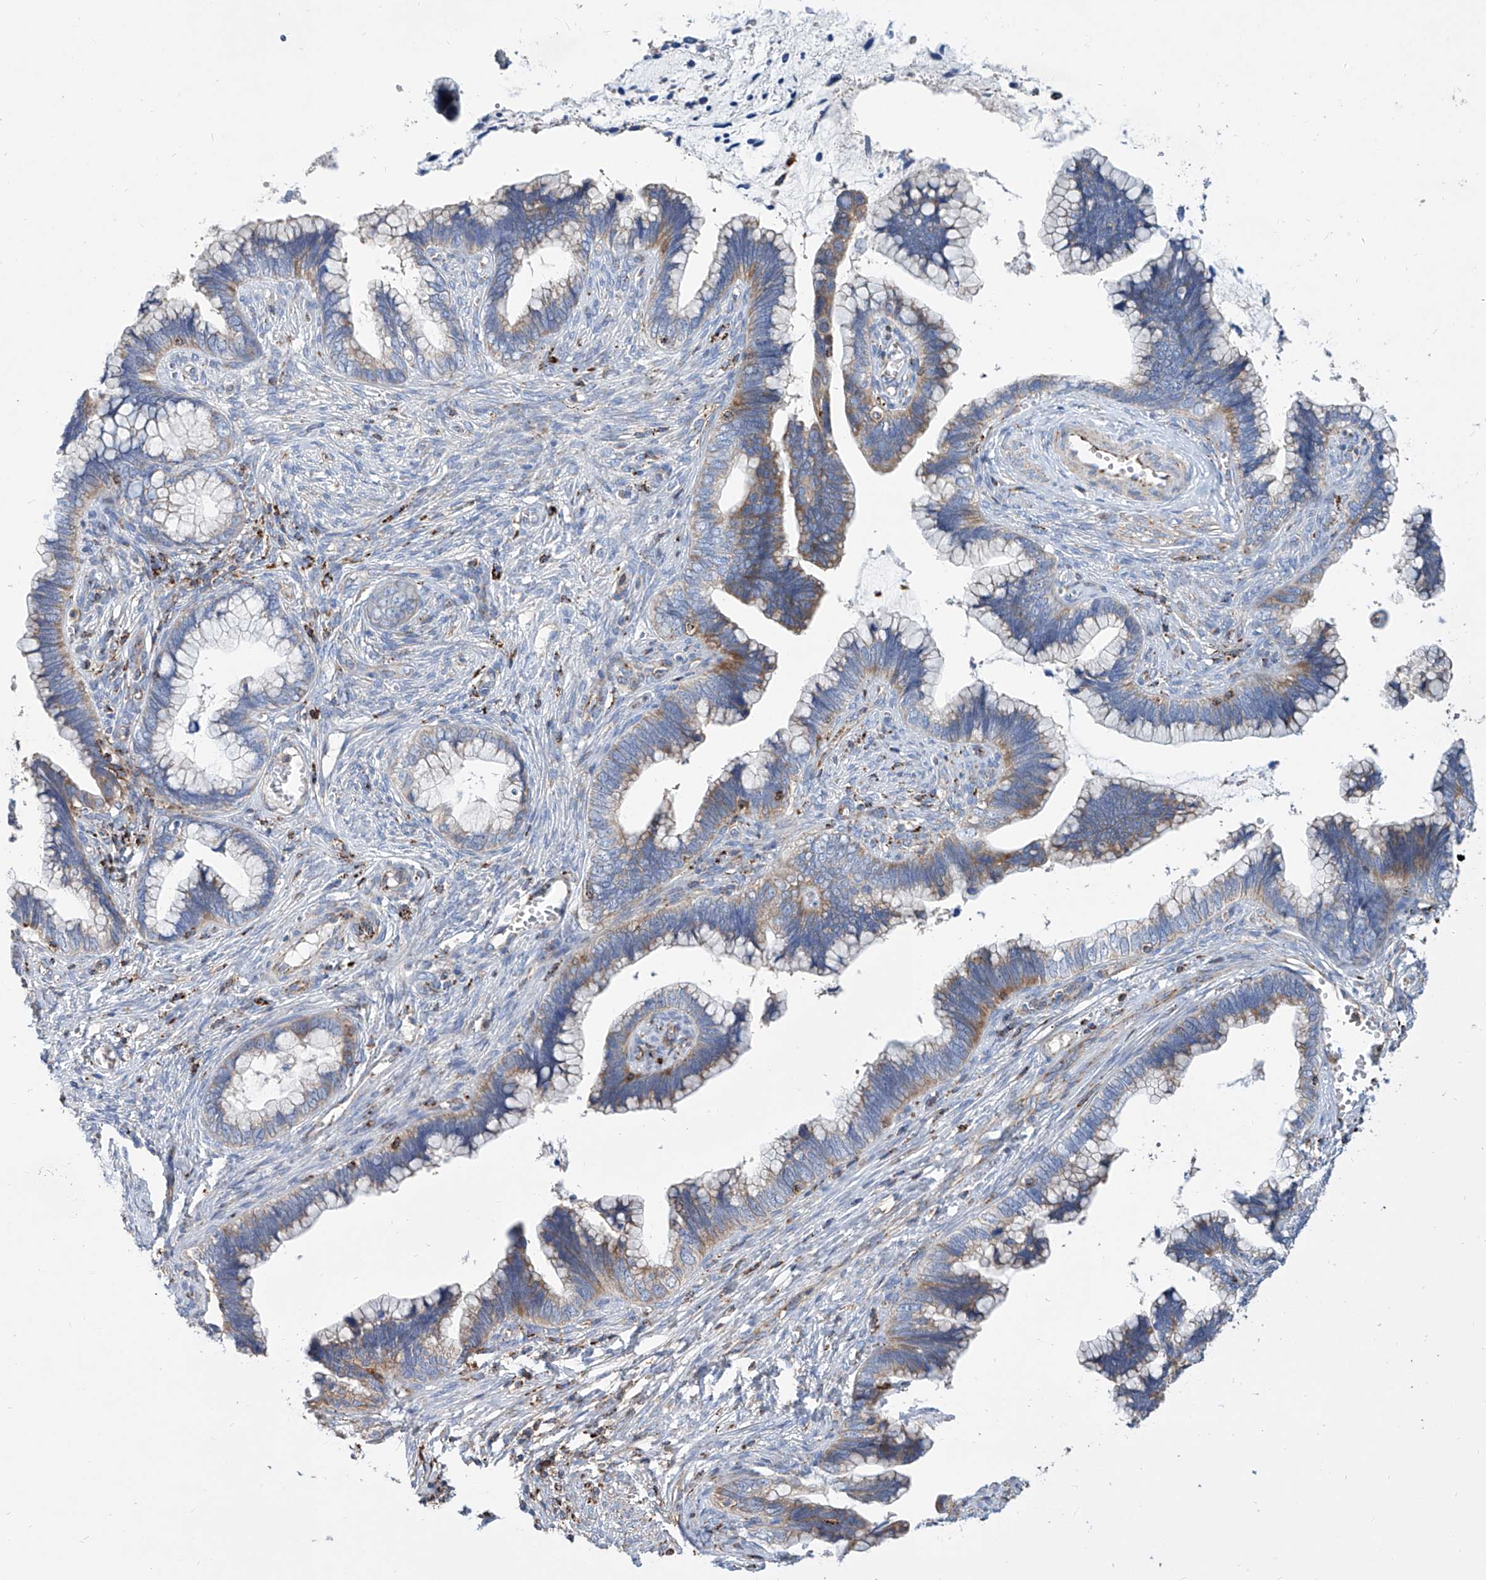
{"staining": {"intensity": "weak", "quantity": ">75%", "location": "cytoplasmic/membranous"}, "tissue": "cervical cancer", "cell_type": "Tumor cells", "image_type": "cancer", "snomed": [{"axis": "morphology", "description": "Adenocarcinoma, NOS"}, {"axis": "topography", "description": "Cervix"}], "caption": "Immunohistochemistry staining of cervical cancer, which reveals low levels of weak cytoplasmic/membranous positivity in about >75% of tumor cells indicating weak cytoplasmic/membranous protein positivity. The staining was performed using DAB (3,3'-diaminobenzidine) (brown) for protein detection and nuclei were counterstained in hematoxylin (blue).", "gene": "CPNE5", "patient": {"sex": "female", "age": 44}}